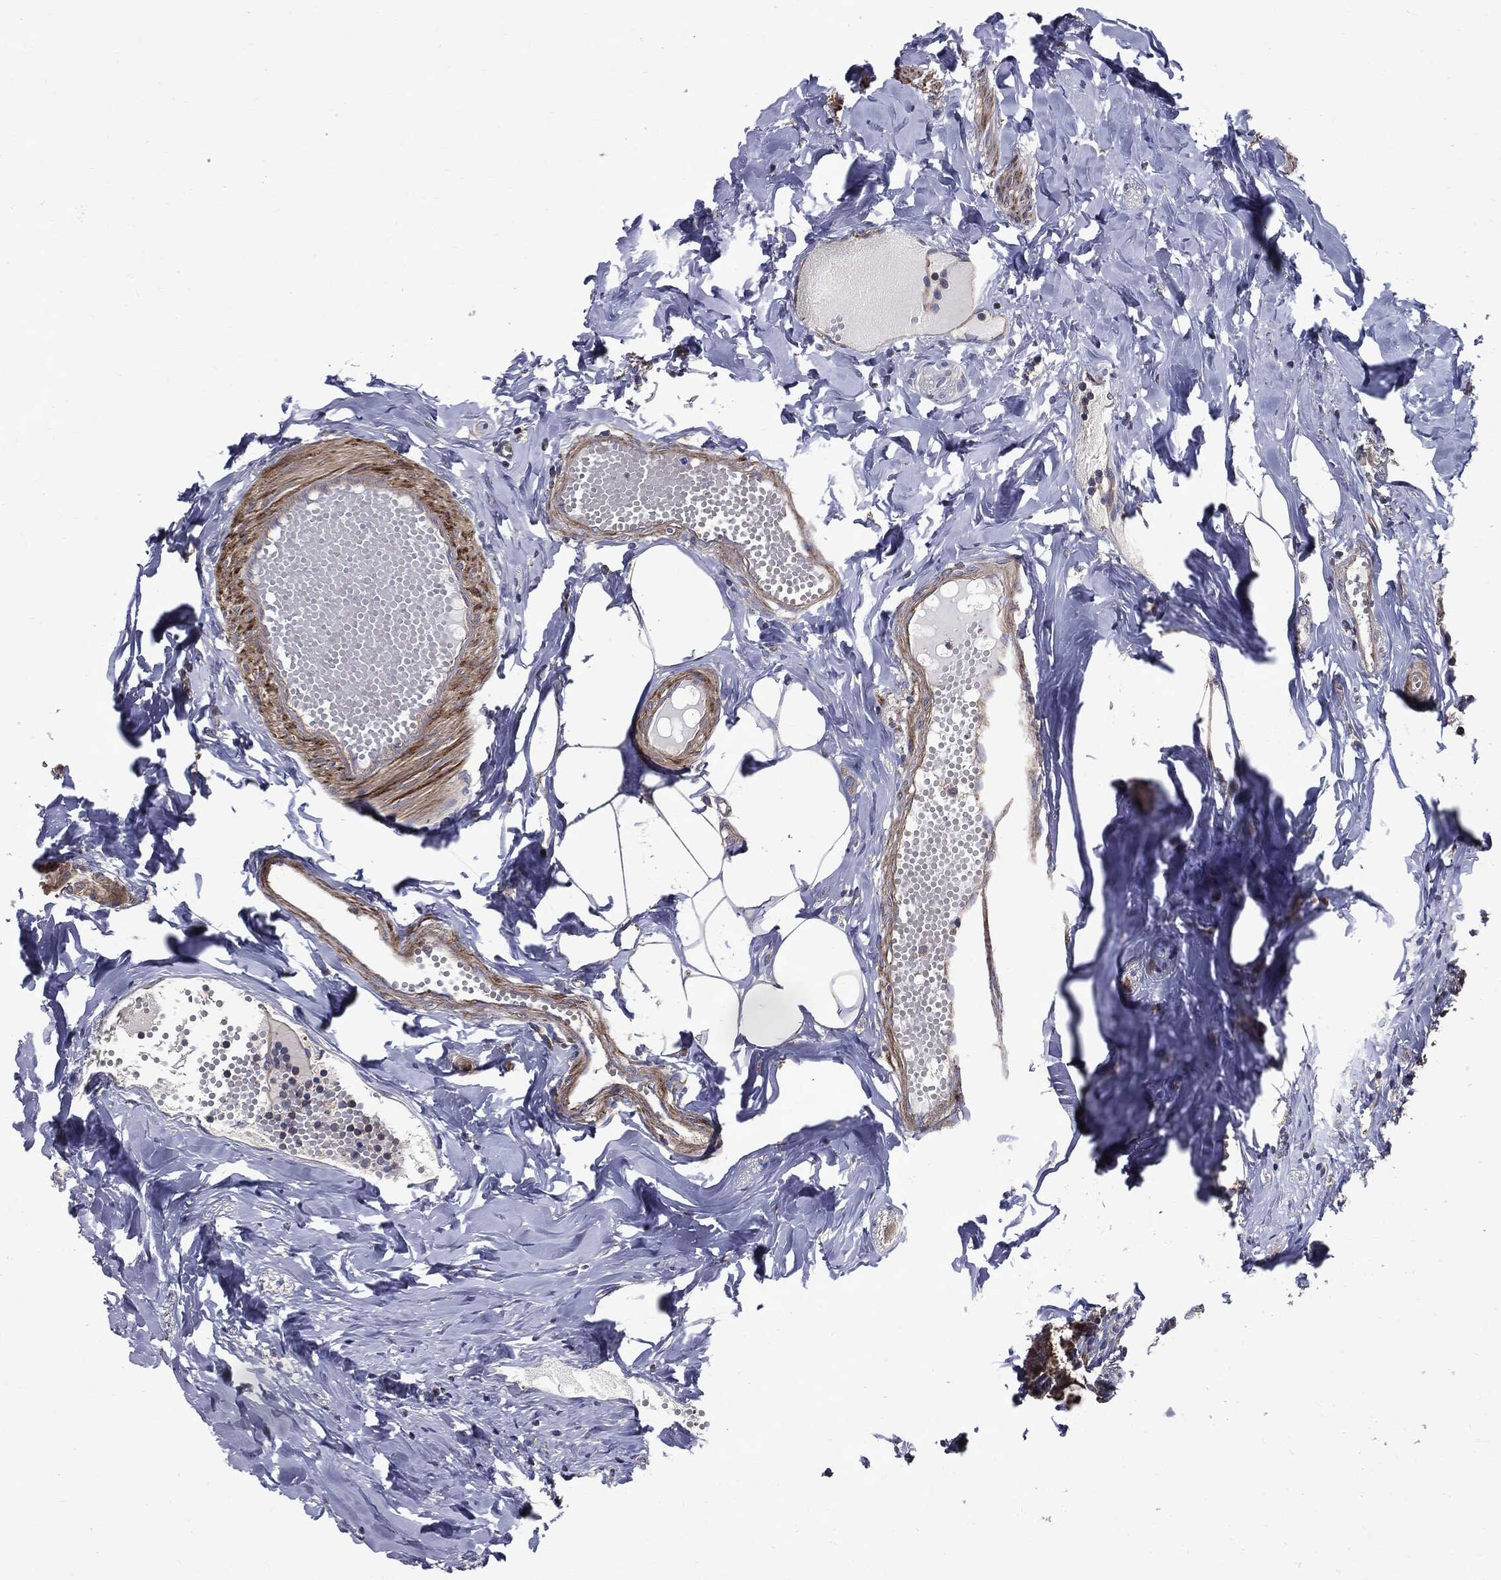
{"staining": {"intensity": "moderate", "quantity": "25%-75%", "location": "cytoplasmic/membranous"}, "tissue": "appendix", "cell_type": "Glandular cells", "image_type": "normal", "snomed": [{"axis": "morphology", "description": "Normal tissue, NOS"}, {"axis": "topography", "description": "Appendix"}], "caption": "This is a photomicrograph of immunohistochemistry (IHC) staining of normal appendix, which shows moderate staining in the cytoplasmic/membranous of glandular cells.", "gene": "PDCD6IP", "patient": {"sex": "female", "age": 23}}